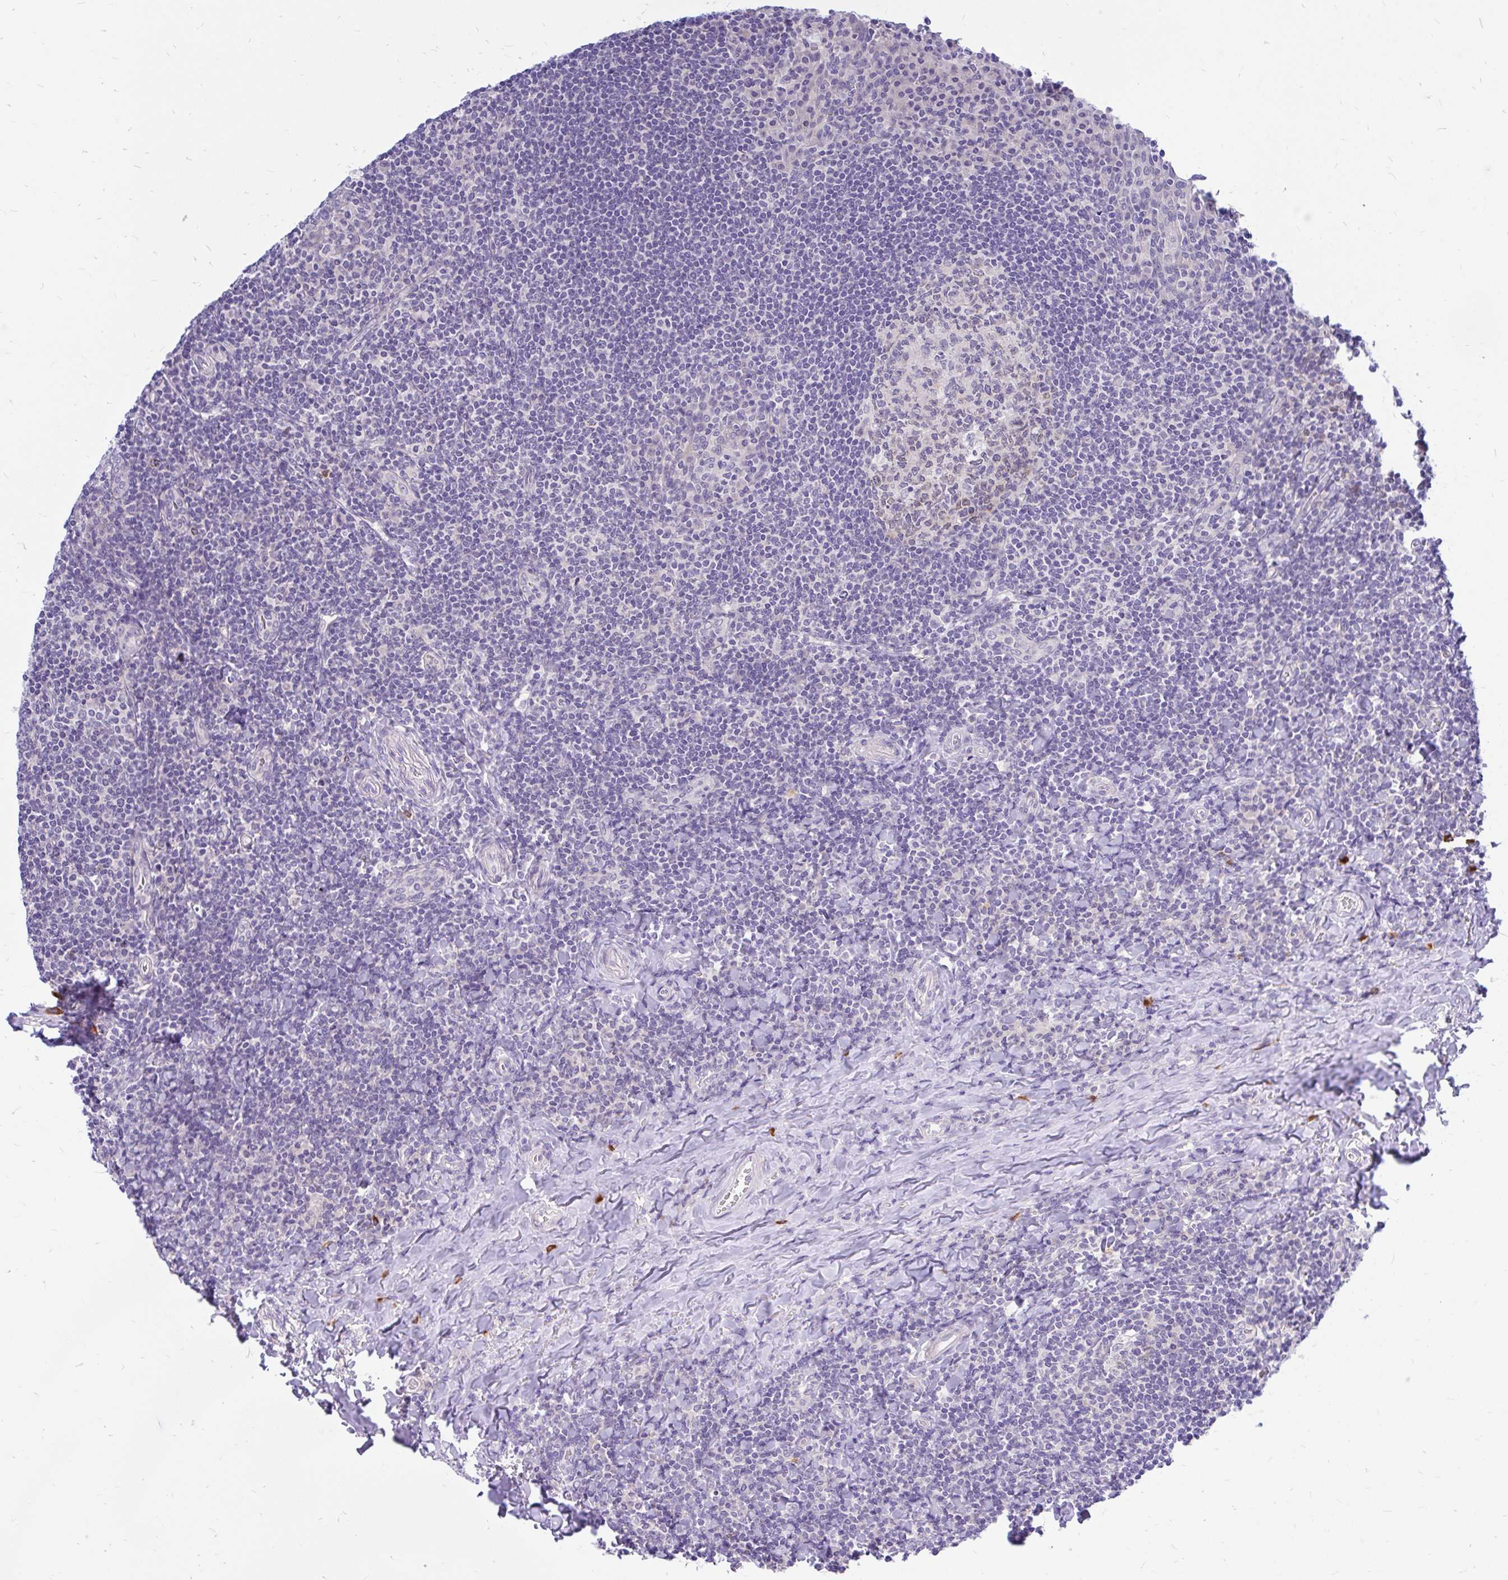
{"staining": {"intensity": "negative", "quantity": "none", "location": "none"}, "tissue": "tonsil", "cell_type": "Germinal center cells", "image_type": "normal", "snomed": [{"axis": "morphology", "description": "Normal tissue, NOS"}, {"axis": "topography", "description": "Tonsil"}], "caption": "DAB (3,3'-diaminobenzidine) immunohistochemical staining of normal human tonsil displays no significant expression in germinal center cells. (DAB (3,3'-diaminobenzidine) IHC with hematoxylin counter stain).", "gene": "MAP1LC3A", "patient": {"sex": "male", "age": 17}}